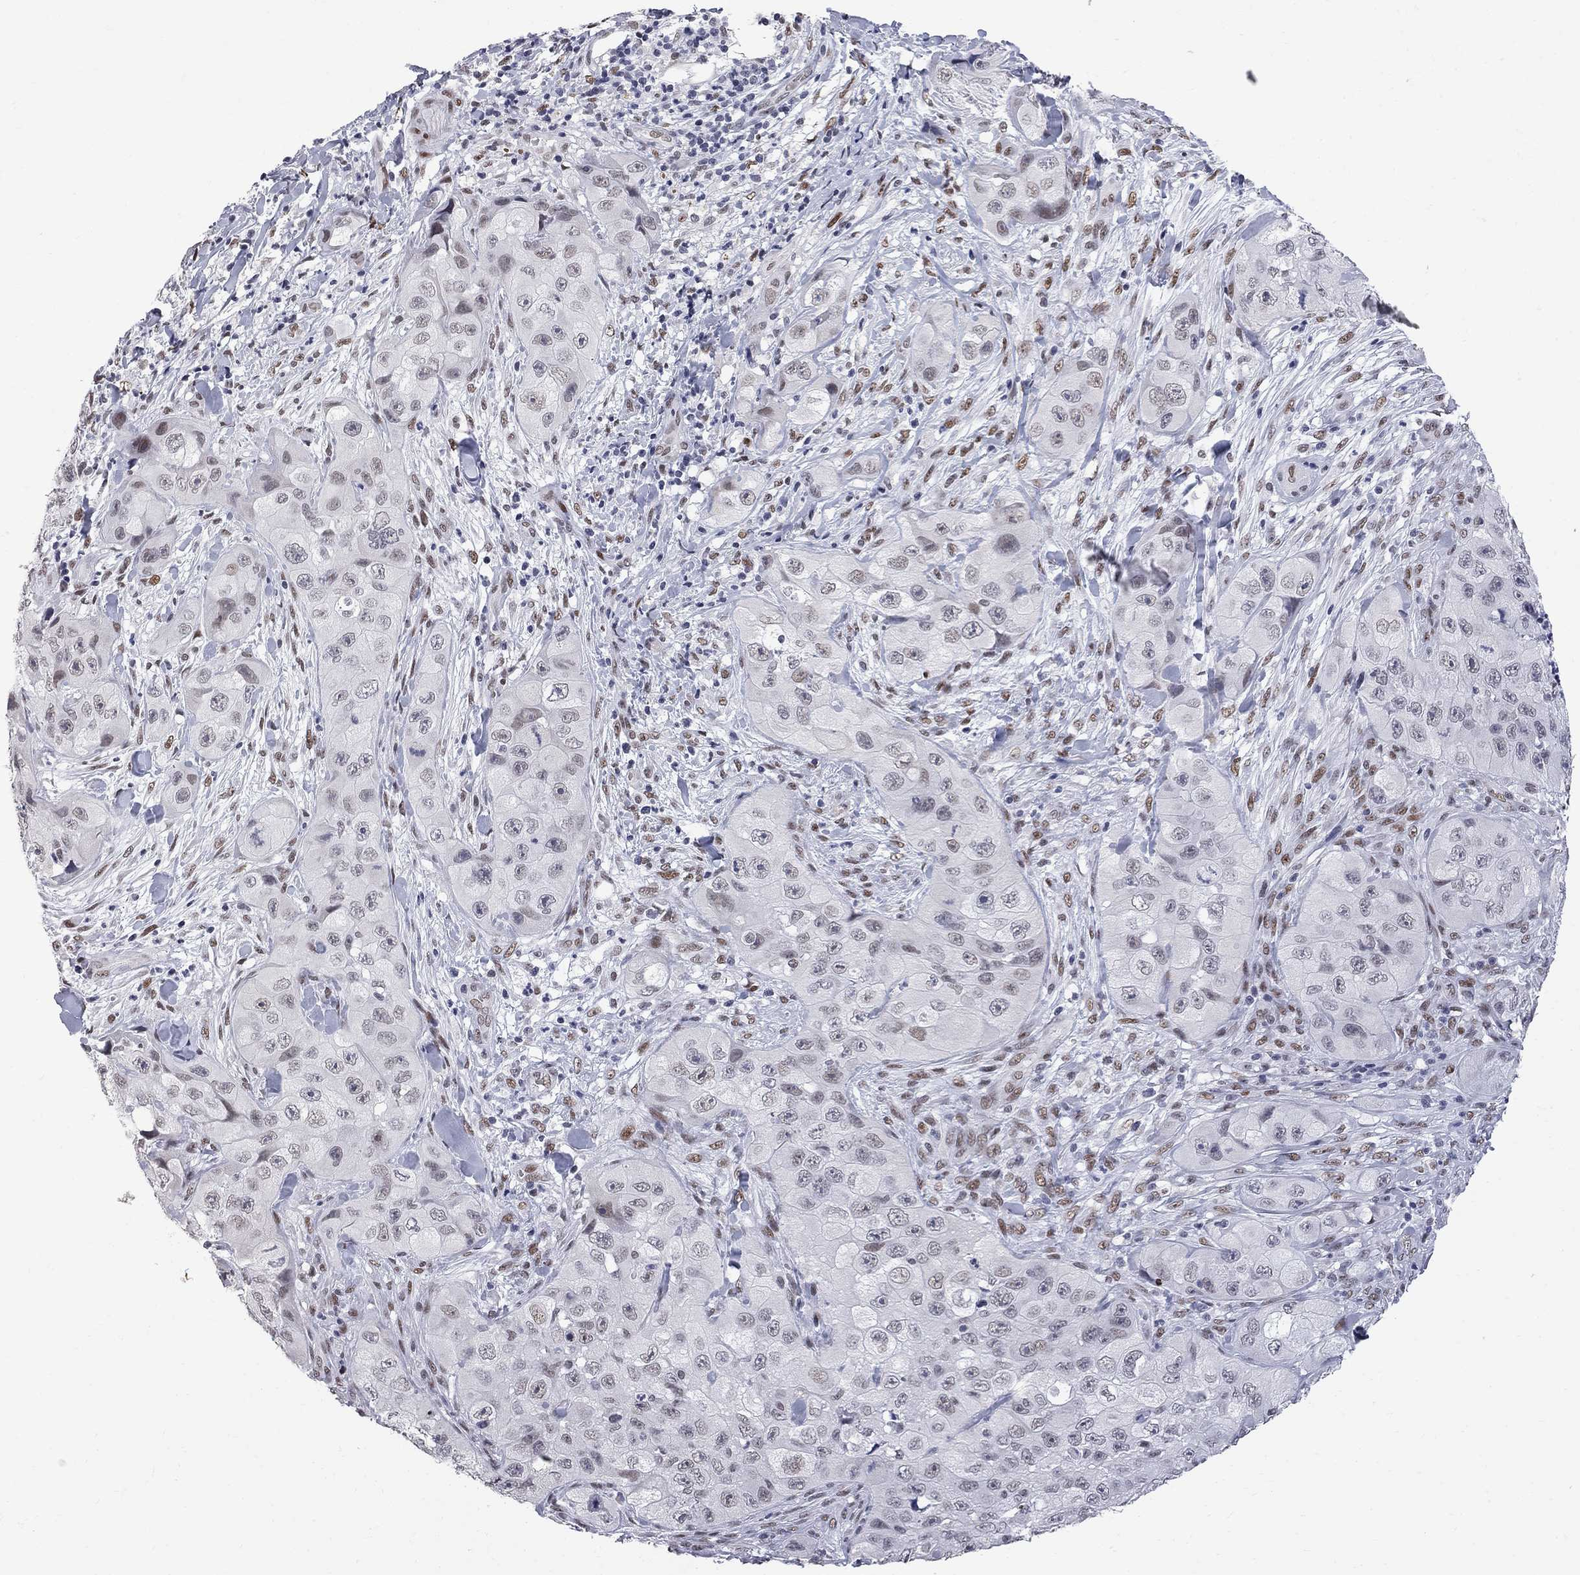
{"staining": {"intensity": "weak", "quantity": "<25%", "location": "nuclear"}, "tissue": "skin cancer", "cell_type": "Tumor cells", "image_type": "cancer", "snomed": [{"axis": "morphology", "description": "Squamous cell carcinoma, NOS"}, {"axis": "topography", "description": "Skin"}, {"axis": "topography", "description": "Subcutis"}], "caption": "Immunohistochemistry (IHC) micrograph of squamous cell carcinoma (skin) stained for a protein (brown), which demonstrates no positivity in tumor cells. (DAB immunohistochemistry (IHC), high magnification).", "gene": "ZBTB47", "patient": {"sex": "male", "age": 73}}